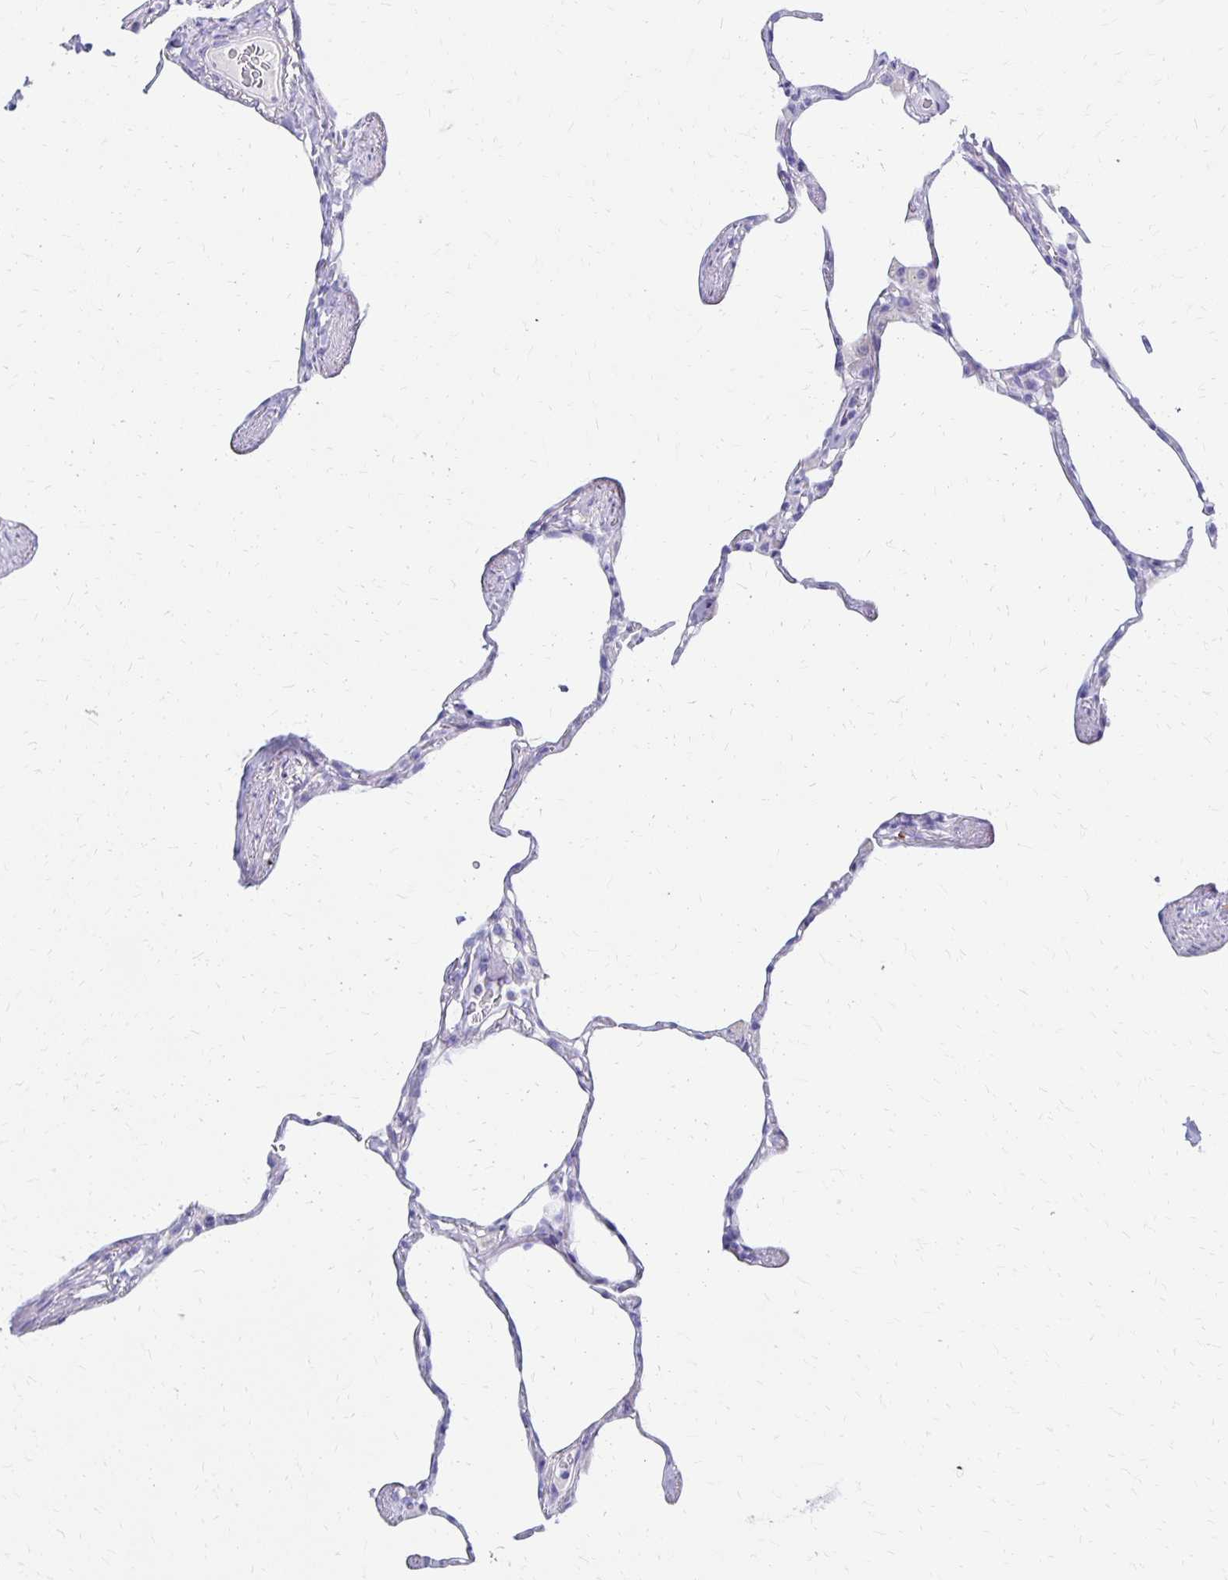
{"staining": {"intensity": "negative", "quantity": "none", "location": "none"}, "tissue": "lung", "cell_type": "Alveolar cells", "image_type": "normal", "snomed": [{"axis": "morphology", "description": "Normal tissue, NOS"}, {"axis": "topography", "description": "Lung"}], "caption": "Photomicrograph shows no significant protein staining in alveolar cells of unremarkable lung. (Brightfield microscopy of DAB immunohistochemistry (IHC) at high magnification).", "gene": "FNTB", "patient": {"sex": "male", "age": 65}}